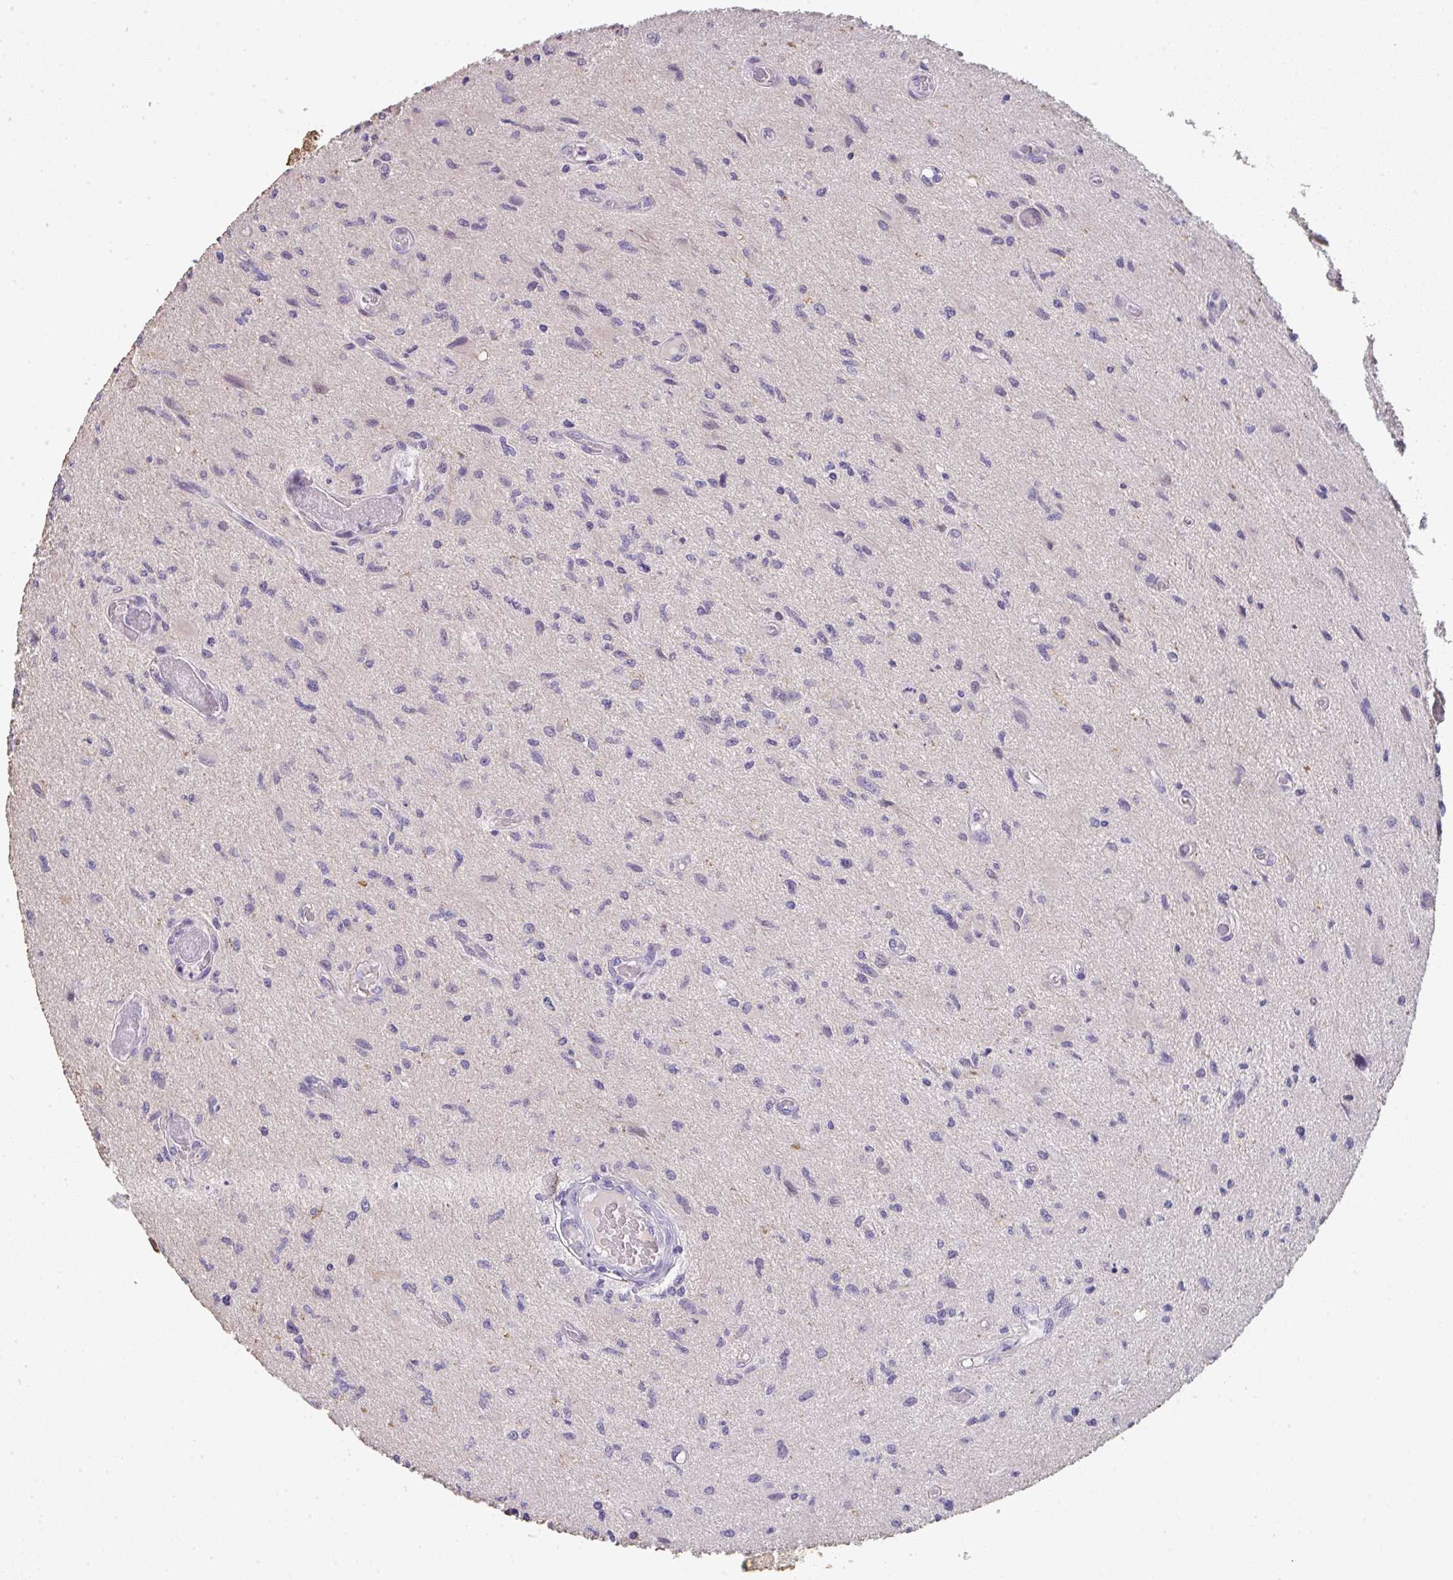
{"staining": {"intensity": "negative", "quantity": "none", "location": "none"}, "tissue": "glioma", "cell_type": "Tumor cells", "image_type": "cancer", "snomed": [{"axis": "morphology", "description": "Glioma, malignant, High grade"}, {"axis": "topography", "description": "Brain"}], "caption": "Immunohistochemistry photomicrograph of neoplastic tissue: malignant glioma (high-grade) stained with DAB (3,3'-diaminobenzidine) demonstrates no significant protein positivity in tumor cells.", "gene": "TNFRSF10A", "patient": {"sex": "male", "age": 67}}